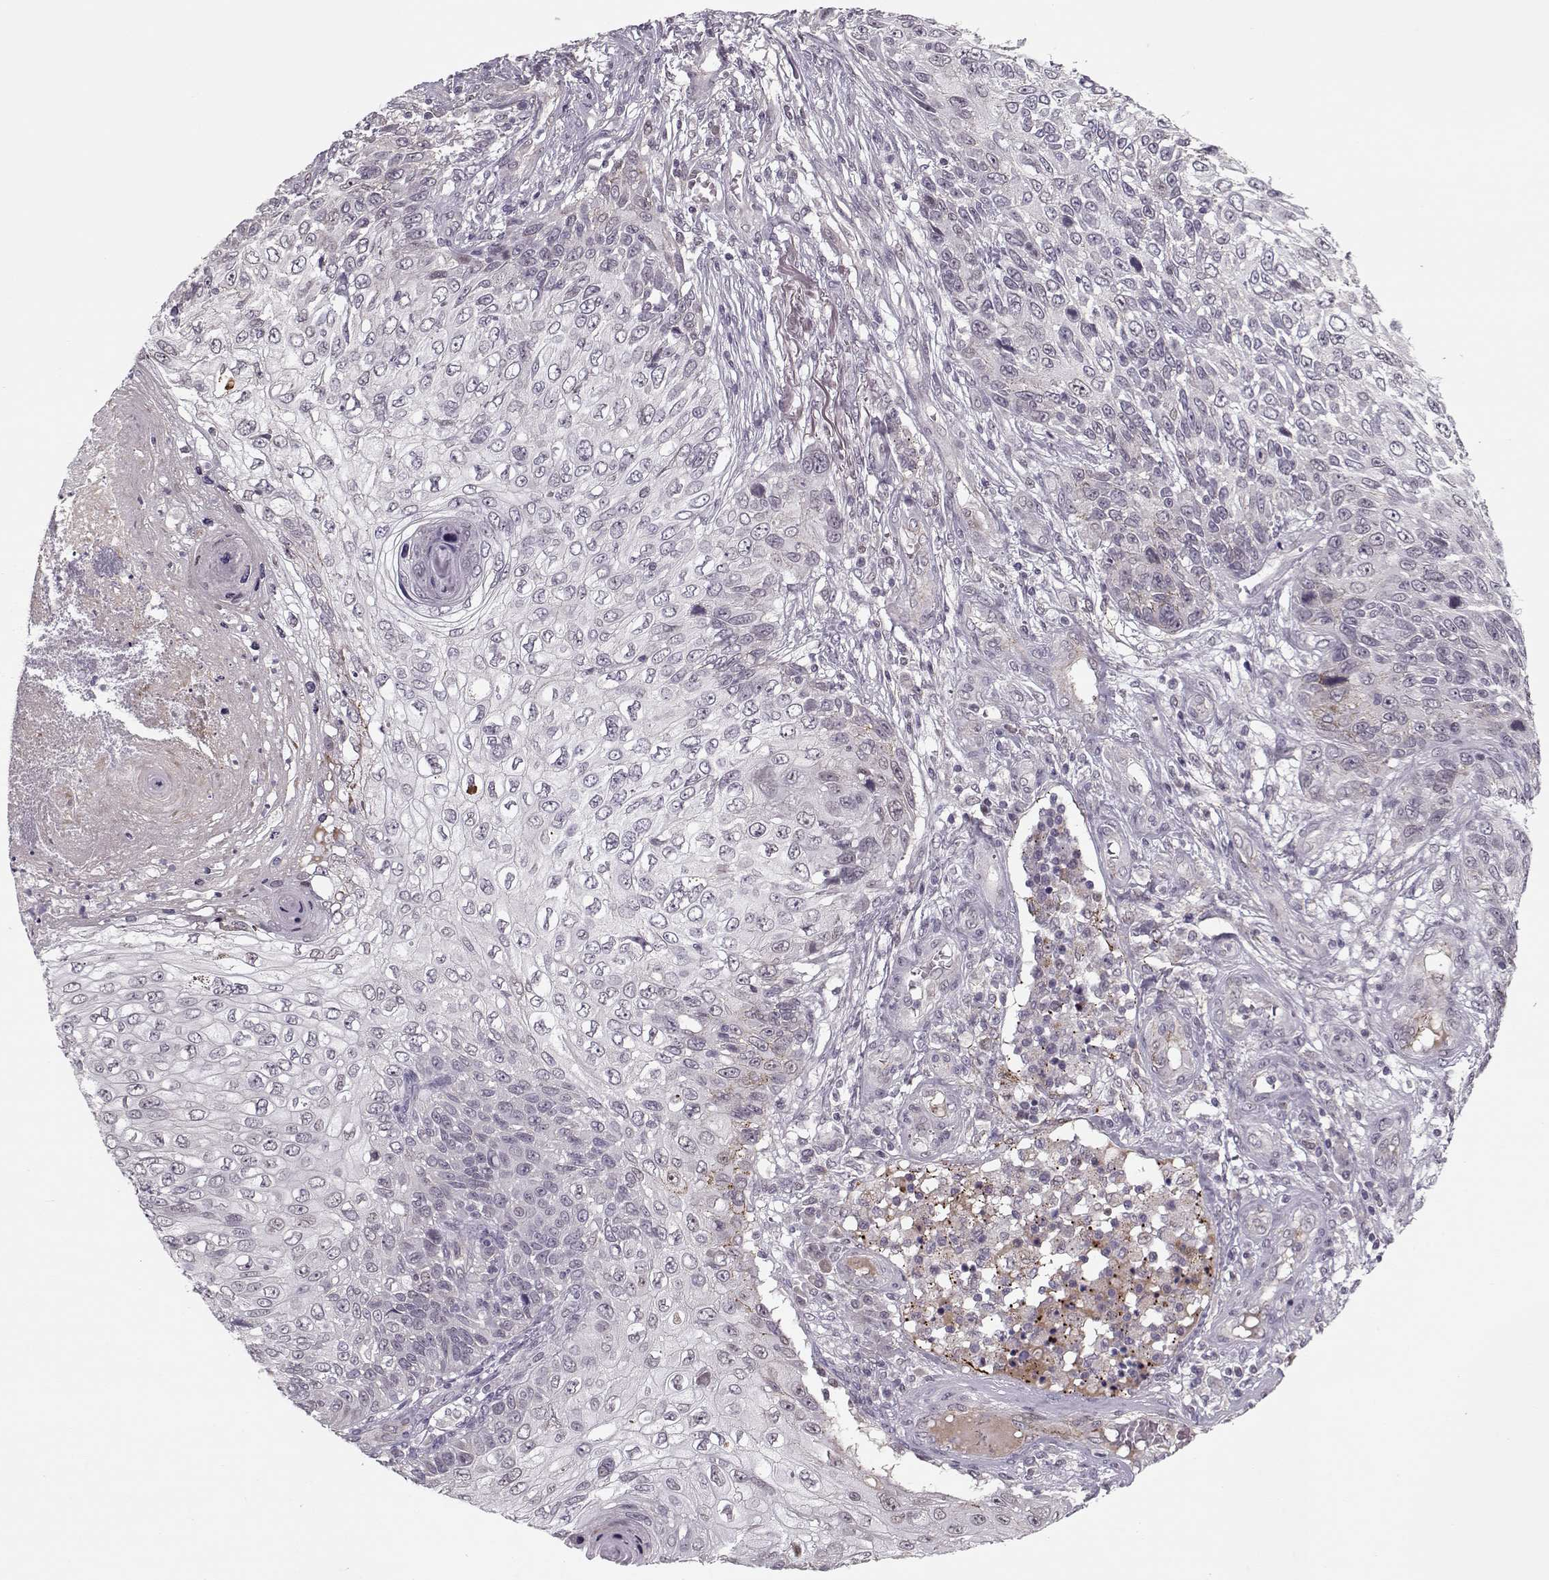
{"staining": {"intensity": "negative", "quantity": "none", "location": "none"}, "tissue": "skin cancer", "cell_type": "Tumor cells", "image_type": "cancer", "snomed": [{"axis": "morphology", "description": "Squamous cell carcinoma, NOS"}, {"axis": "topography", "description": "Skin"}], "caption": "This is an immunohistochemistry (IHC) image of human squamous cell carcinoma (skin). There is no expression in tumor cells.", "gene": "DNAI3", "patient": {"sex": "male", "age": 92}}